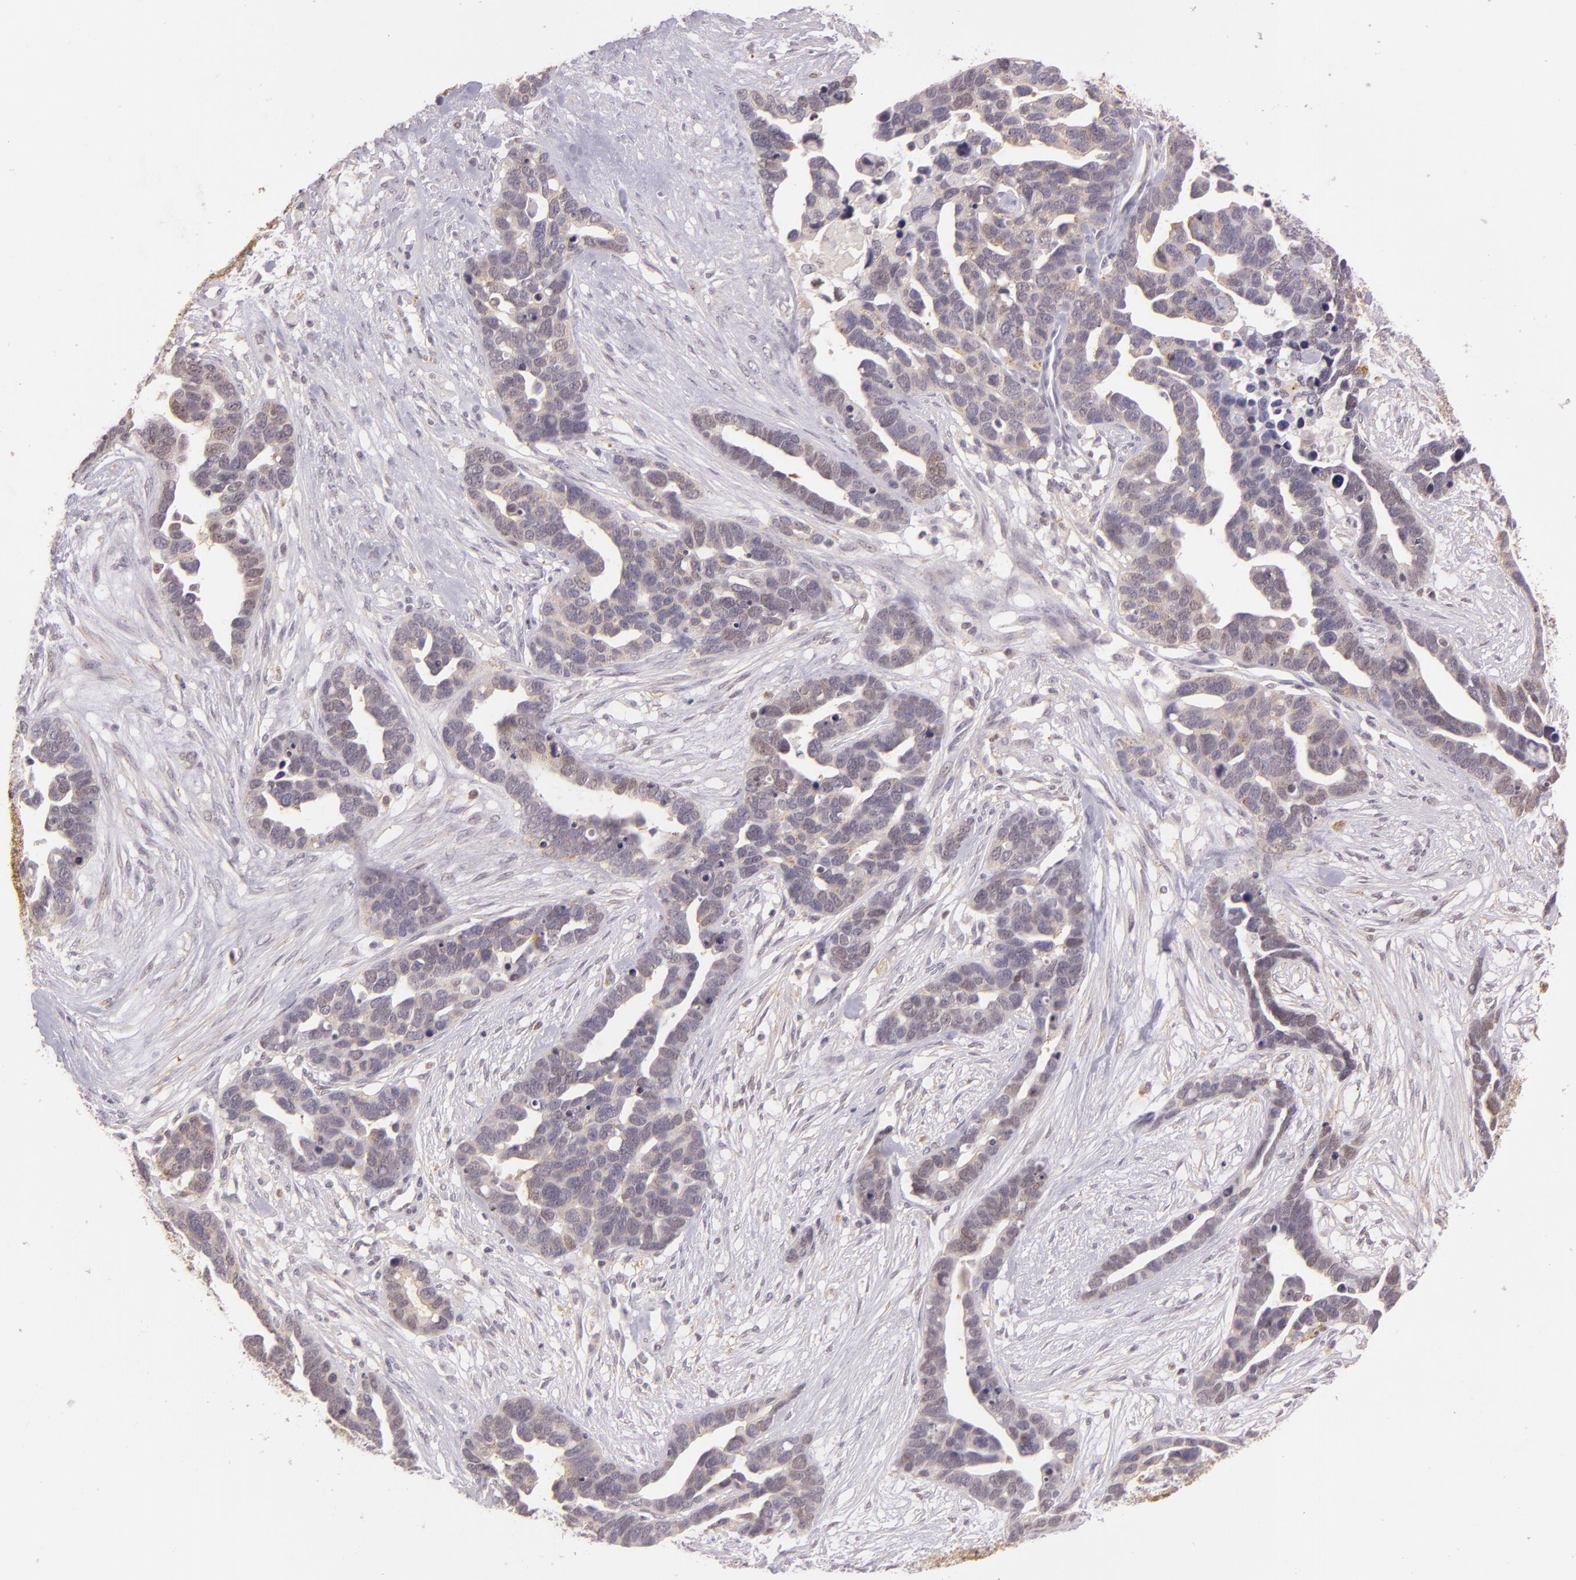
{"staining": {"intensity": "weak", "quantity": "<25%", "location": "cytoplasmic/membranous"}, "tissue": "ovarian cancer", "cell_type": "Tumor cells", "image_type": "cancer", "snomed": [{"axis": "morphology", "description": "Cystadenocarcinoma, serous, NOS"}, {"axis": "topography", "description": "Ovary"}], "caption": "Photomicrograph shows no significant protein expression in tumor cells of serous cystadenocarcinoma (ovarian).", "gene": "IMPDH1", "patient": {"sex": "female", "age": 54}}